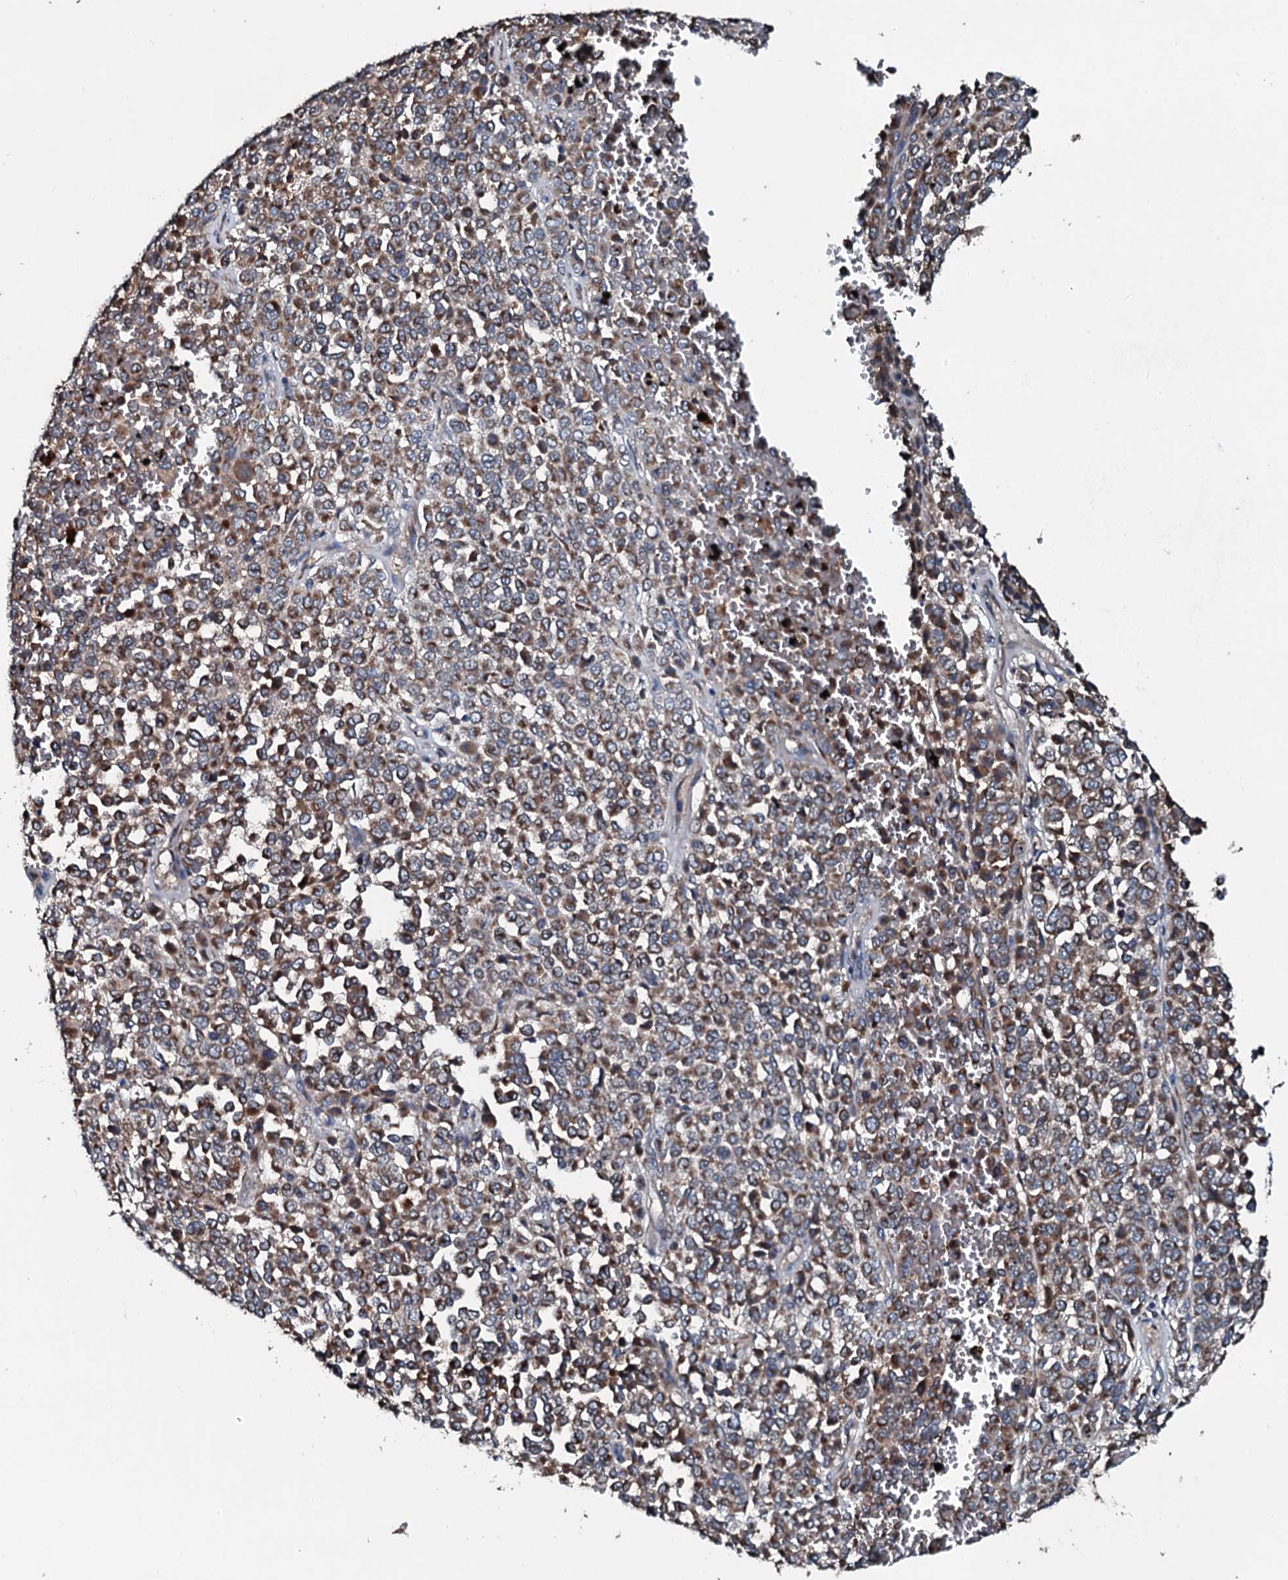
{"staining": {"intensity": "moderate", "quantity": ">75%", "location": "cytoplasmic/membranous"}, "tissue": "melanoma", "cell_type": "Tumor cells", "image_type": "cancer", "snomed": [{"axis": "morphology", "description": "Malignant melanoma, Metastatic site"}, {"axis": "topography", "description": "Pancreas"}], "caption": "Malignant melanoma (metastatic site) stained with a protein marker reveals moderate staining in tumor cells.", "gene": "ACSS3", "patient": {"sex": "female", "age": 30}}